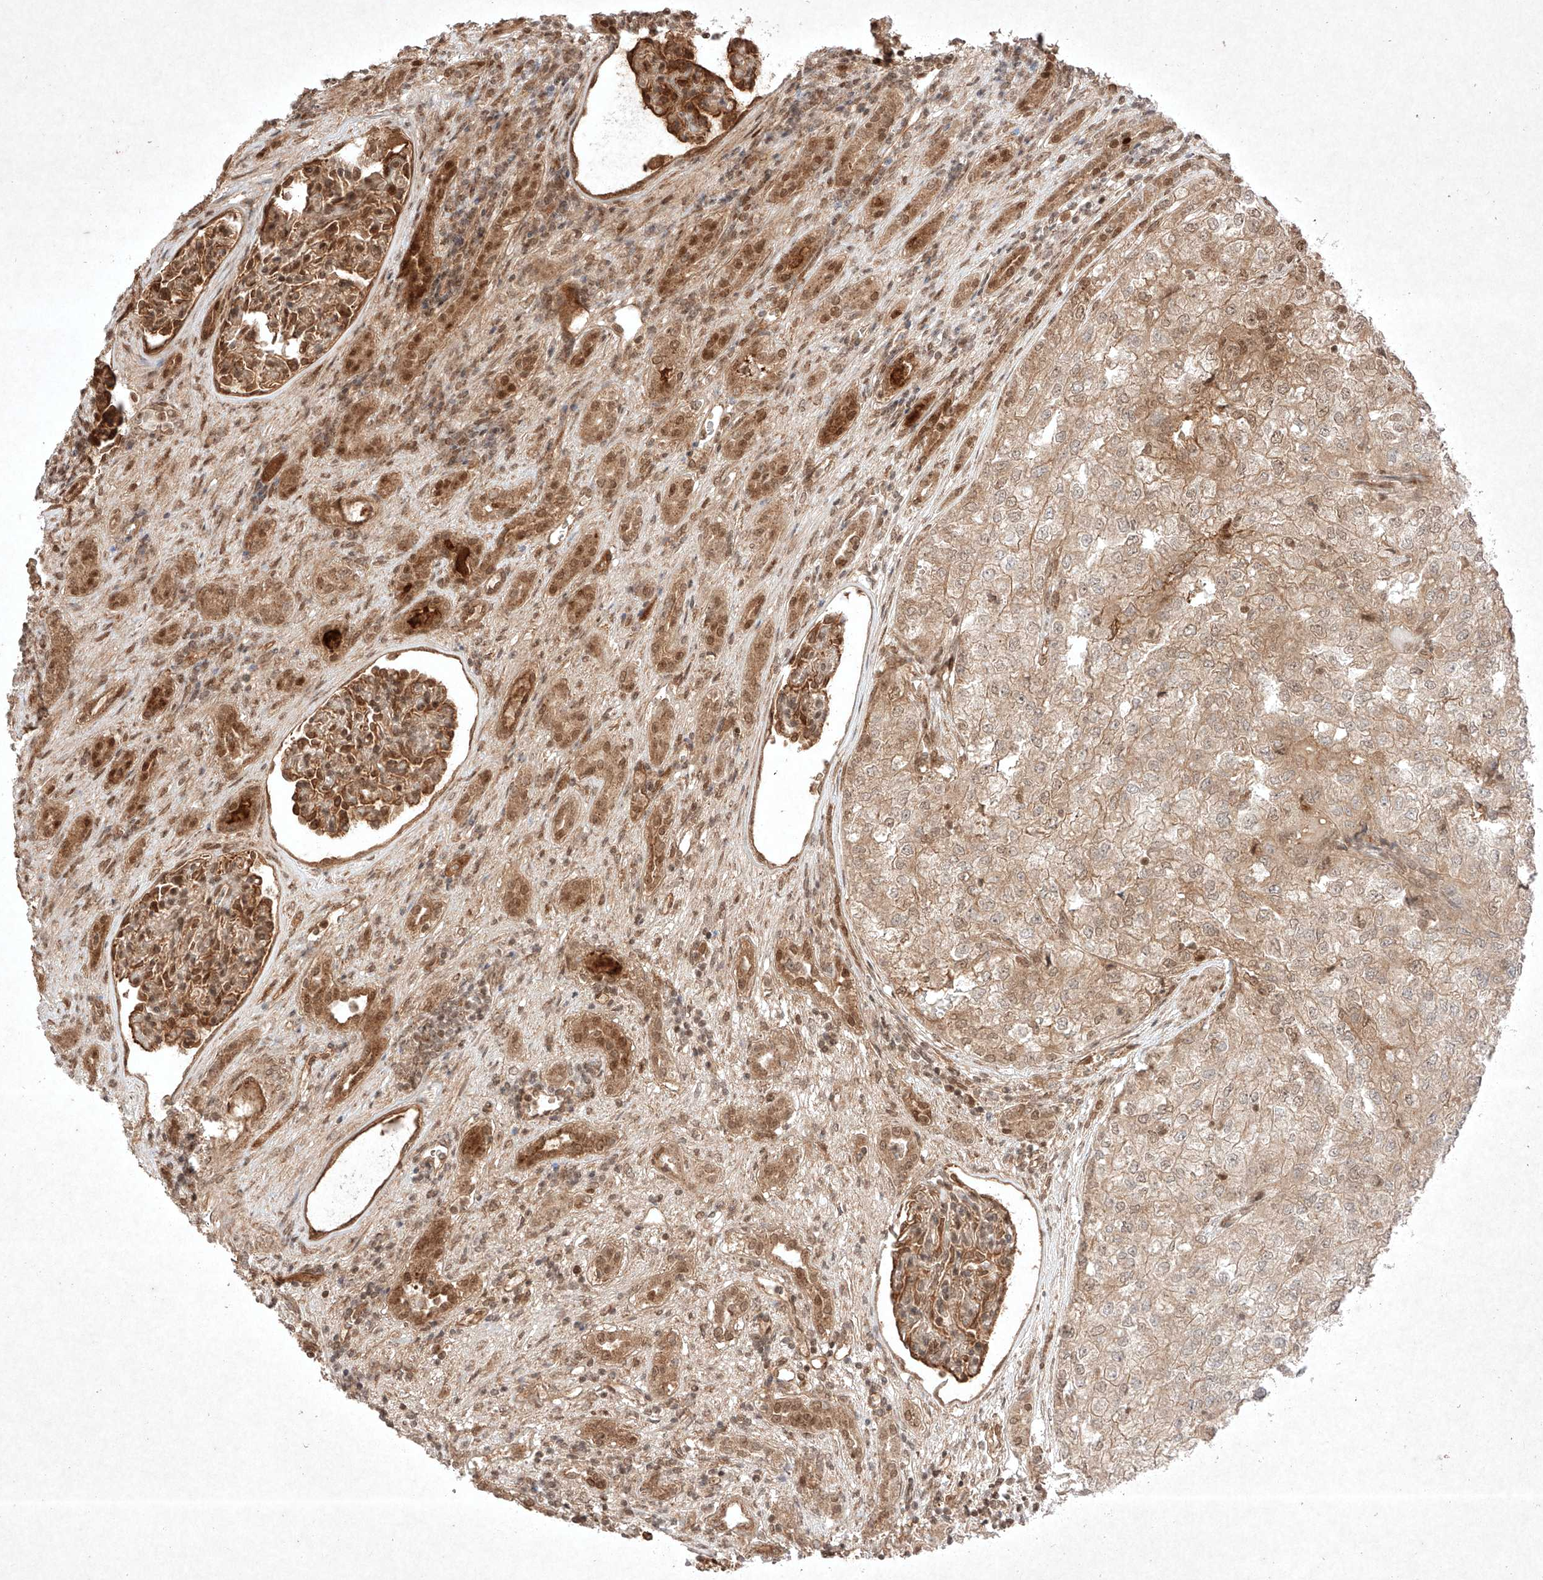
{"staining": {"intensity": "weak", "quantity": ">75%", "location": "cytoplasmic/membranous"}, "tissue": "renal cancer", "cell_type": "Tumor cells", "image_type": "cancer", "snomed": [{"axis": "morphology", "description": "Adenocarcinoma, NOS"}, {"axis": "topography", "description": "Kidney"}], "caption": "Renal adenocarcinoma was stained to show a protein in brown. There is low levels of weak cytoplasmic/membranous positivity in about >75% of tumor cells.", "gene": "RNF31", "patient": {"sex": "female", "age": 54}}